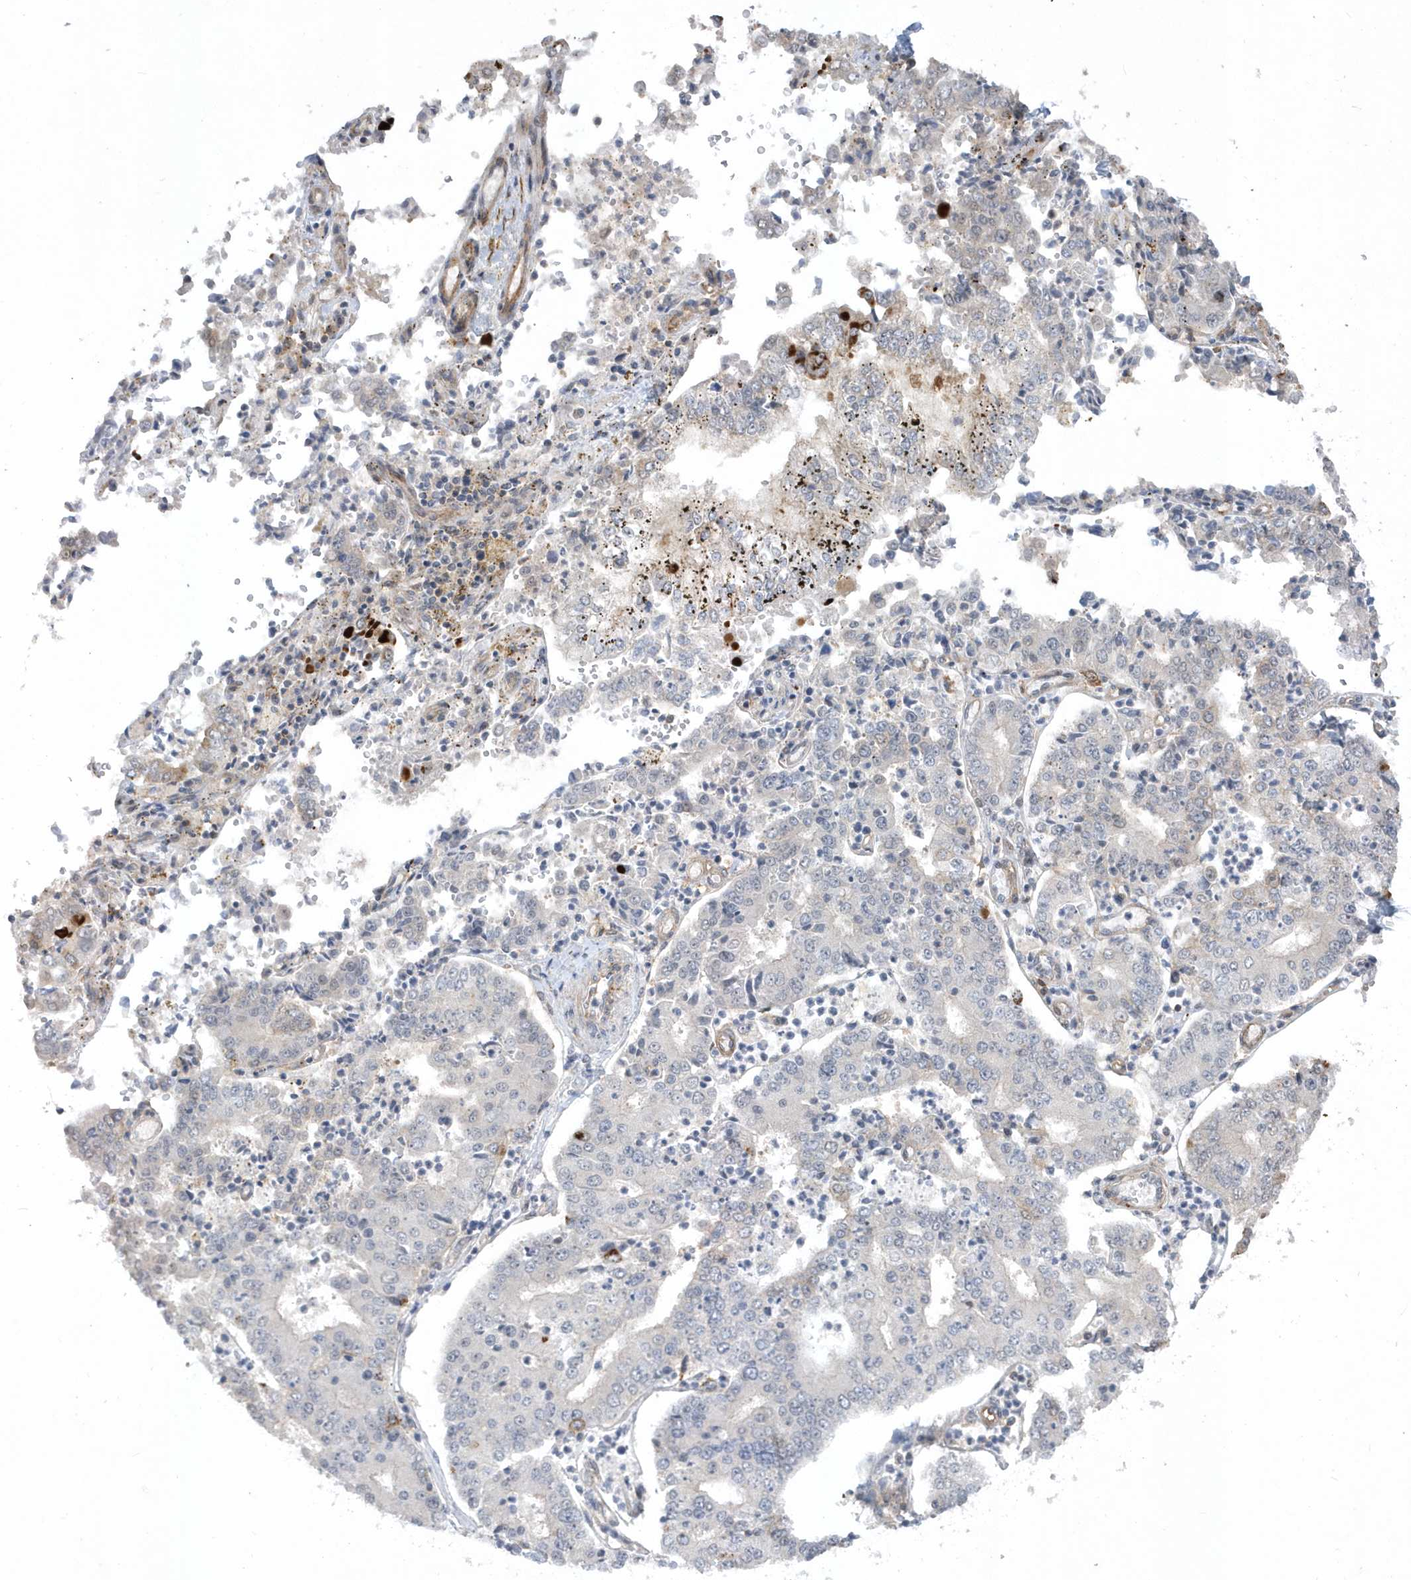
{"staining": {"intensity": "negative", "quantity": "none", "location": "none"}, "tissue": "stomach cancer", "cell_type": "Tumor cells", "image_type": "cancer", "snomed": [{"axis": "morphology", "description": "Adenocarcinoma, NOS"}, {"axis": "topography", "description": "Stomach"}], "caption": "This is a photomicrograph of immunohistochemistry (IHC) staining of adenocarcinoma (stomach), which shows no positivity in tumor cells.", "gene": "CRIP3", "patient": {"sex": "male", "age": 76}}